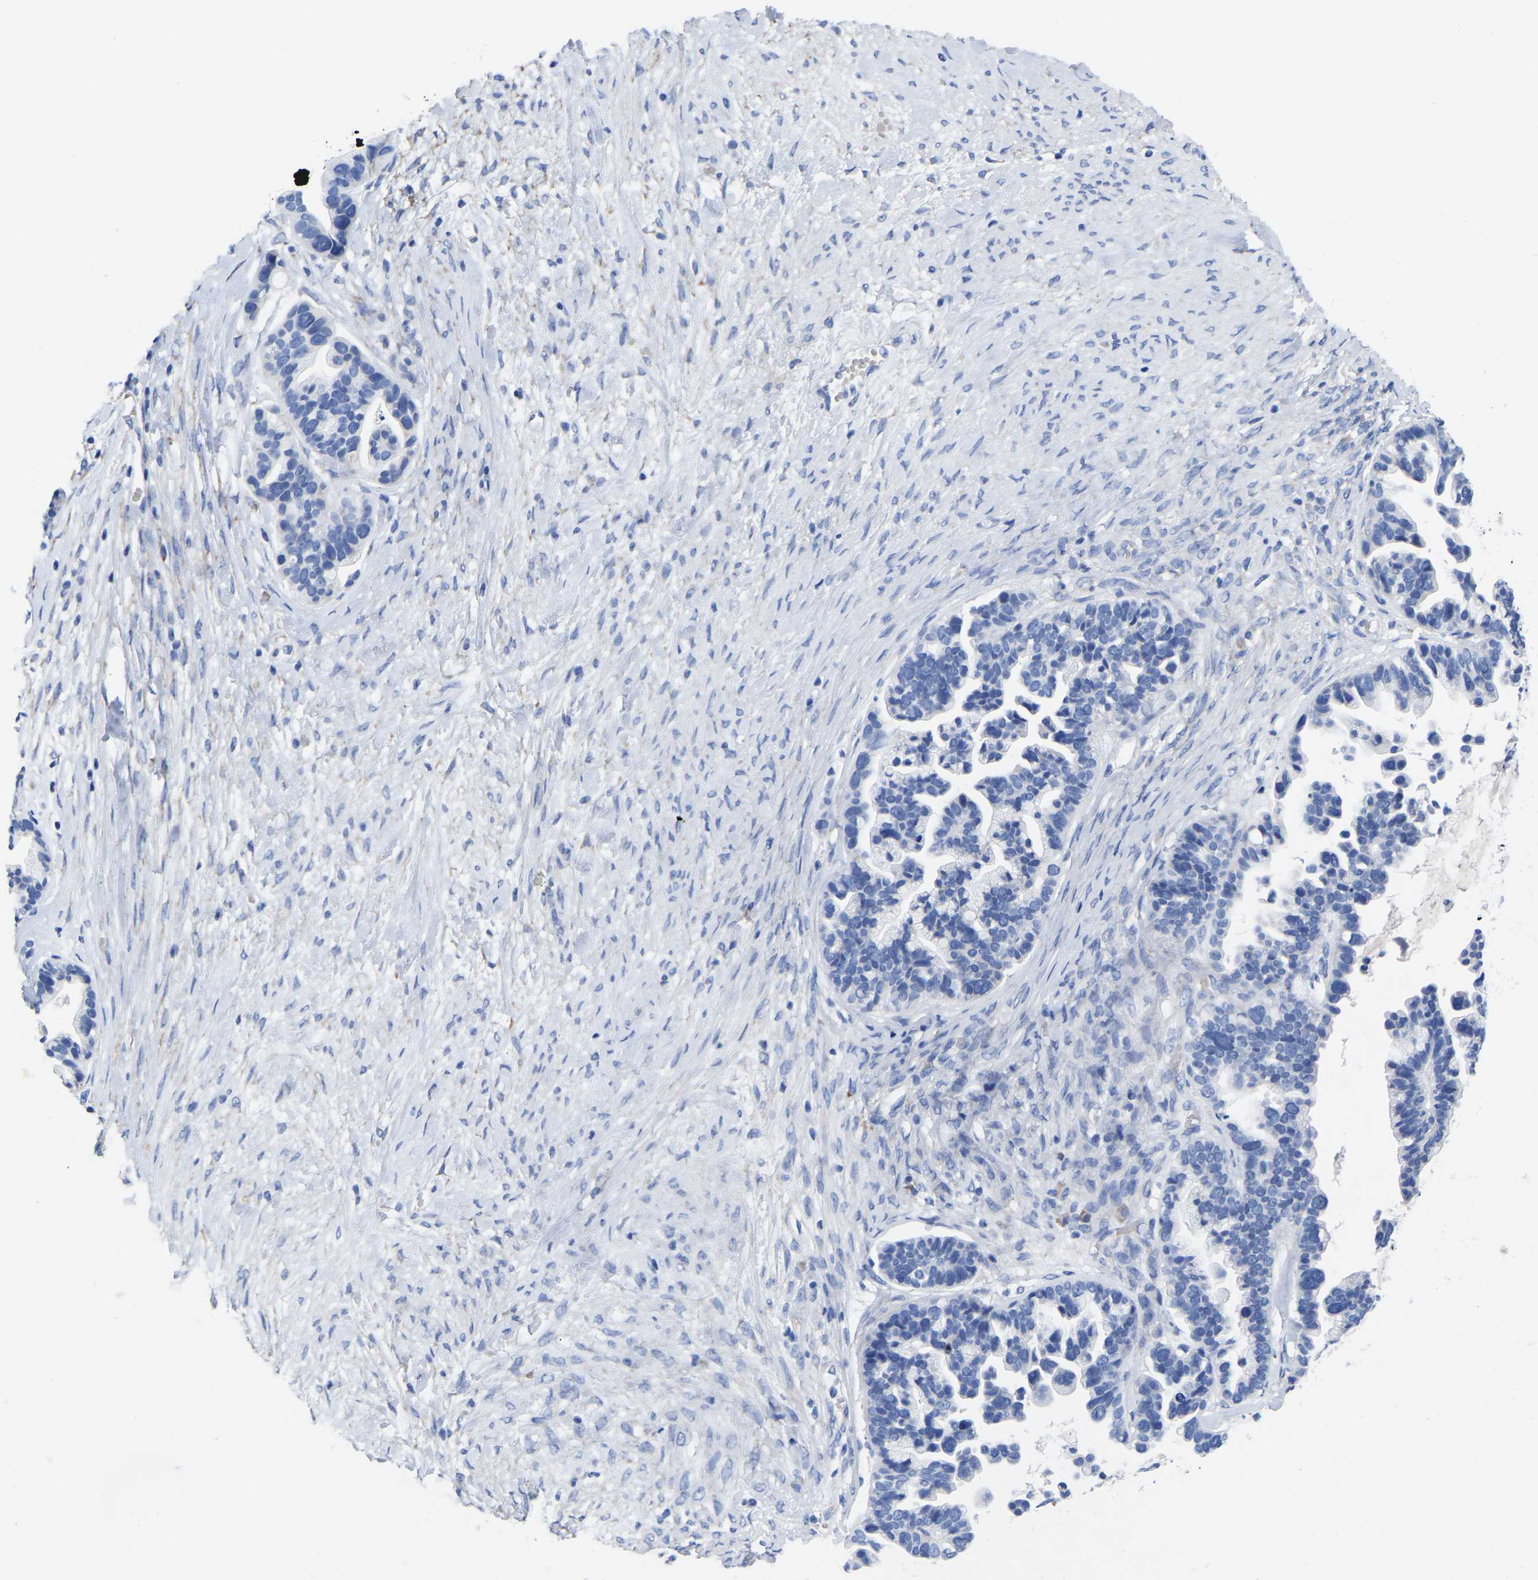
{"staining": {"intensity": "negative", "quantity": "none", "location": "none"}, "tissue": "ovarian cancer", "cell_type": "Tumor cells", "image_type": "cancer", "snomed": [{"axis": "morphology", "description": "Cystadenocarcinoma, serous, NOS"}, {"axis": "topography", "description": "Ovary"}], "caption": "High magnification brightfield microscopy of ovarian cancer stained with DAB (brown) and counterstained with hematoxylin (blue): tumor cells show no significant positivity.", "gene": "GDF3", "patient": {"sex": "female", "age": 56}}